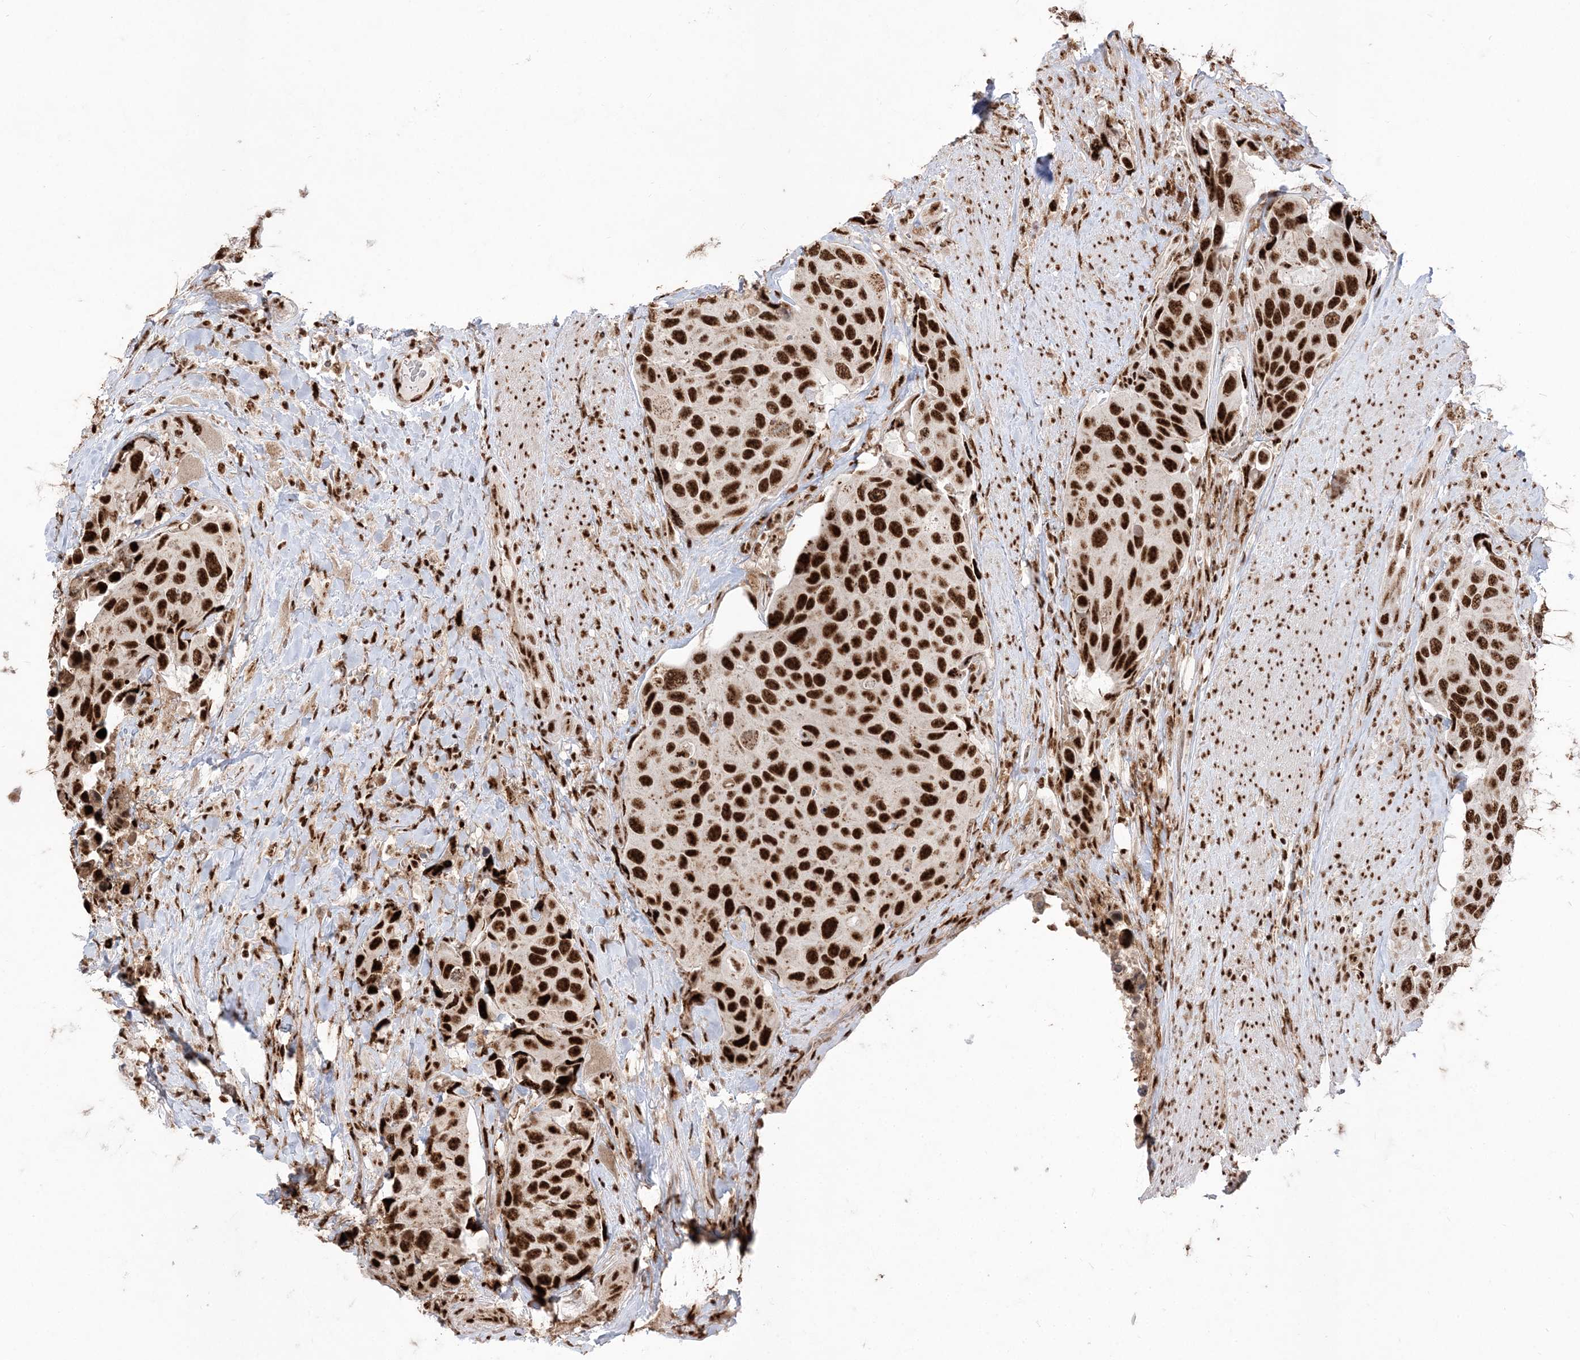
{"staining": {"intensity": "strong", "quantity": ">75%", "location": "nuclear"}, "tissue": "urothelial cancer", "cell_type": "Tumor cells", "image_type": "cancer", "snomed": [{"axis": "morphology", "description": "Urothelial carcinoma, High grade"}, {"axis": "topography", "description": "Urinary bladder"}], "caption": "Tumor cells exhibit high levels of strong nuclear staining in approximately >75% of cells in human urothelial cancer. The staining is performed using DAB brown chromogen to label protein expression. The nuclei are counter-stained blue using hematoxylin.", "gene": "RBM17", "patient": {"sex": "male", "age": 74}}